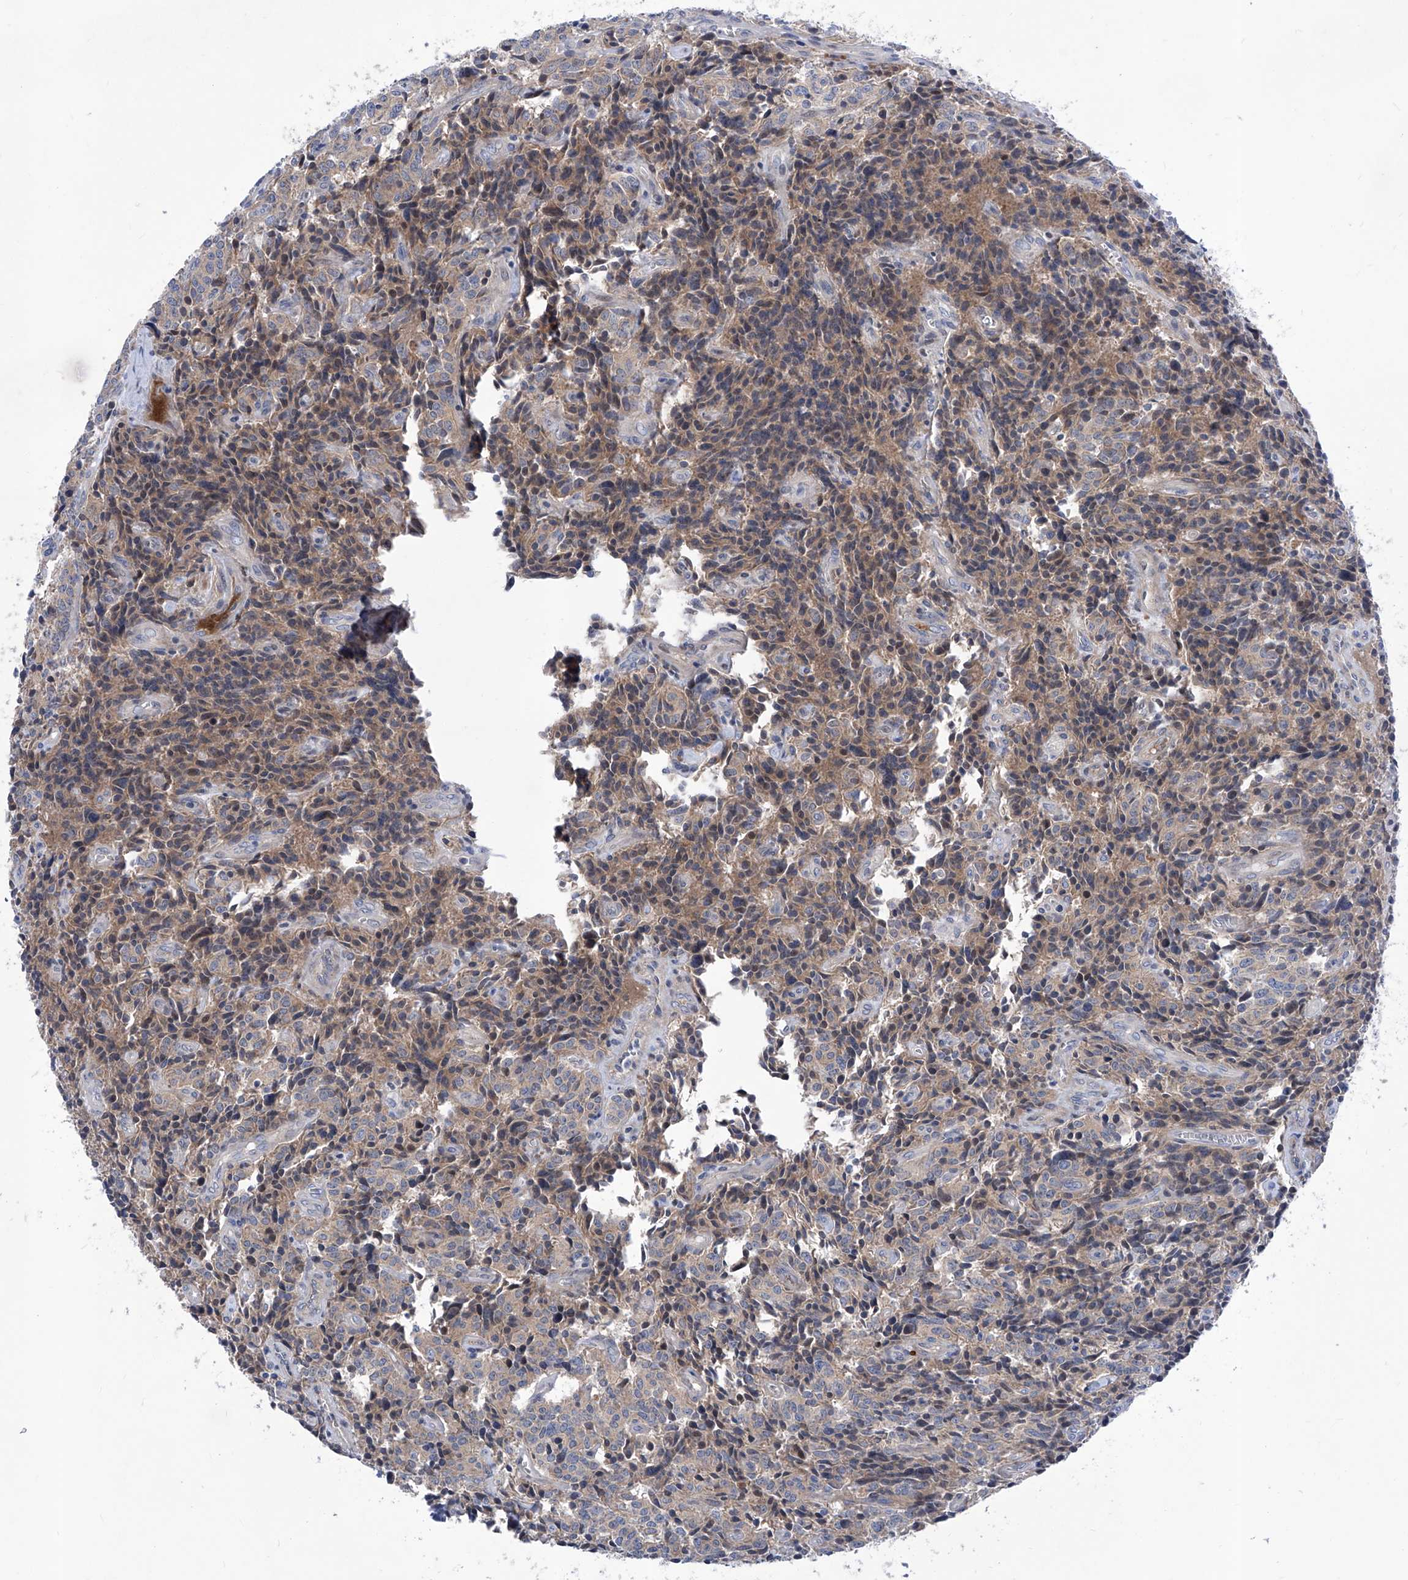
{"staining": {"intensity": "negative", "quantity": "none", "location": "none"}, "tissue": "carcinoid", "cell_type": "Tumor cells", "image_type": "cancer", "snomed": [{"axis": "morphology", "description": "Carcinoid, malignant, NOS"}, {"axis": "topography", "description": "Lung"}], "caption": "High magnification brightfield microscopy of malignant carcinoid stained with DAB (brown) and counterstained with hematoxylin (blue): tumor cells show no significant staining.", "gene": "SRBD1", "patient": {"sex": "female", "age": 46}}